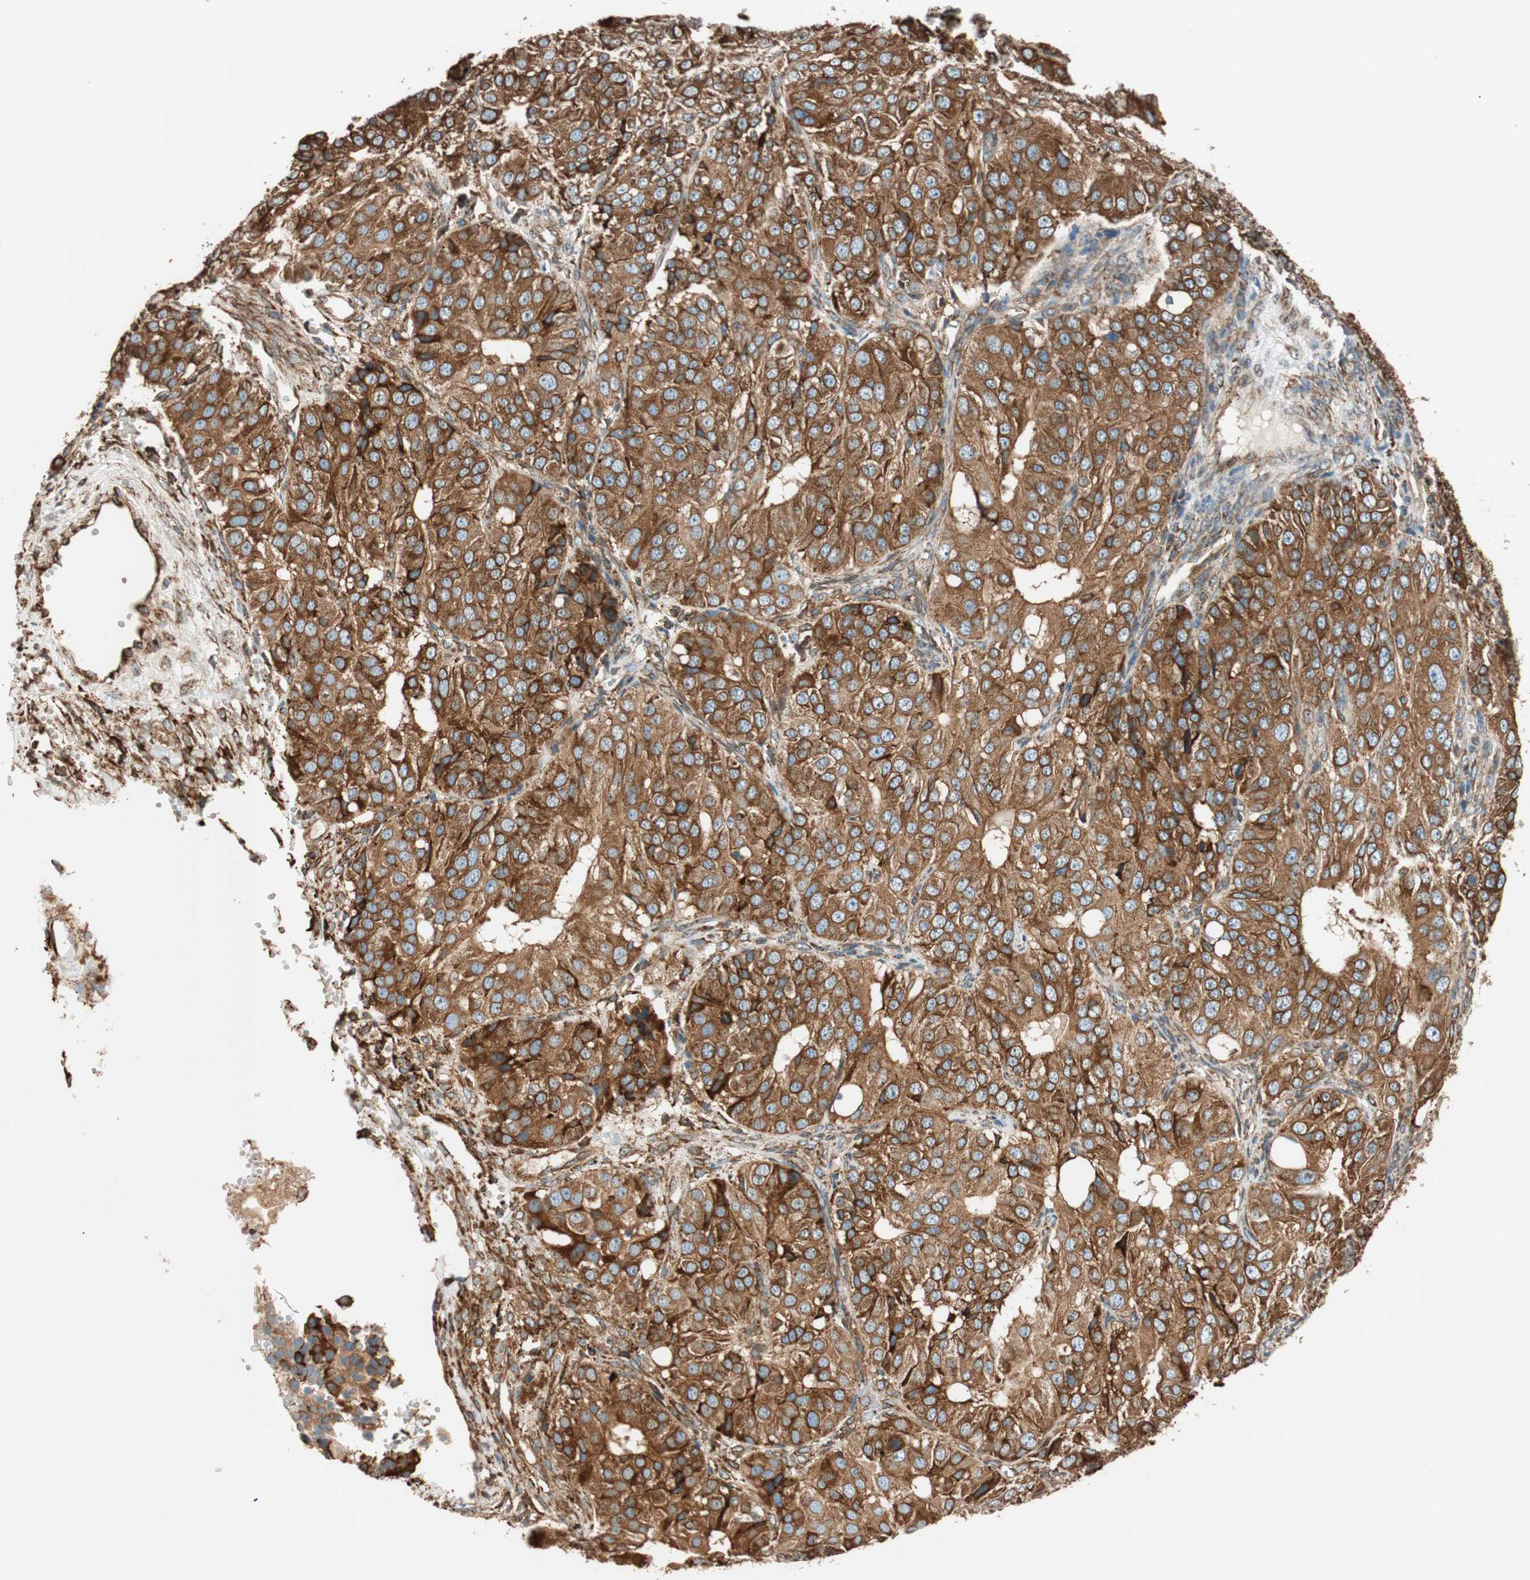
{"staining": {"intensity": "strong", "quantity": ">75%", "location": "cytoplasmic/membranous"}, "tissue": "ovarian cancer", "cell_type": "Tumor cells", "image_type": "cancer", "snomed": [{"axis": "morphology", "description": "Carcinoma, endometroid"}, {"axis": "topography", "description": "Ovary"}], "caption": "Strong cytoplasmic/membranous protein positivity is identified in approximately >75% of tumor cells in endometroid carcinoma (ovarian).", "gene": "PRKCSH", "patient": {"sex": "female", "age": 51}}